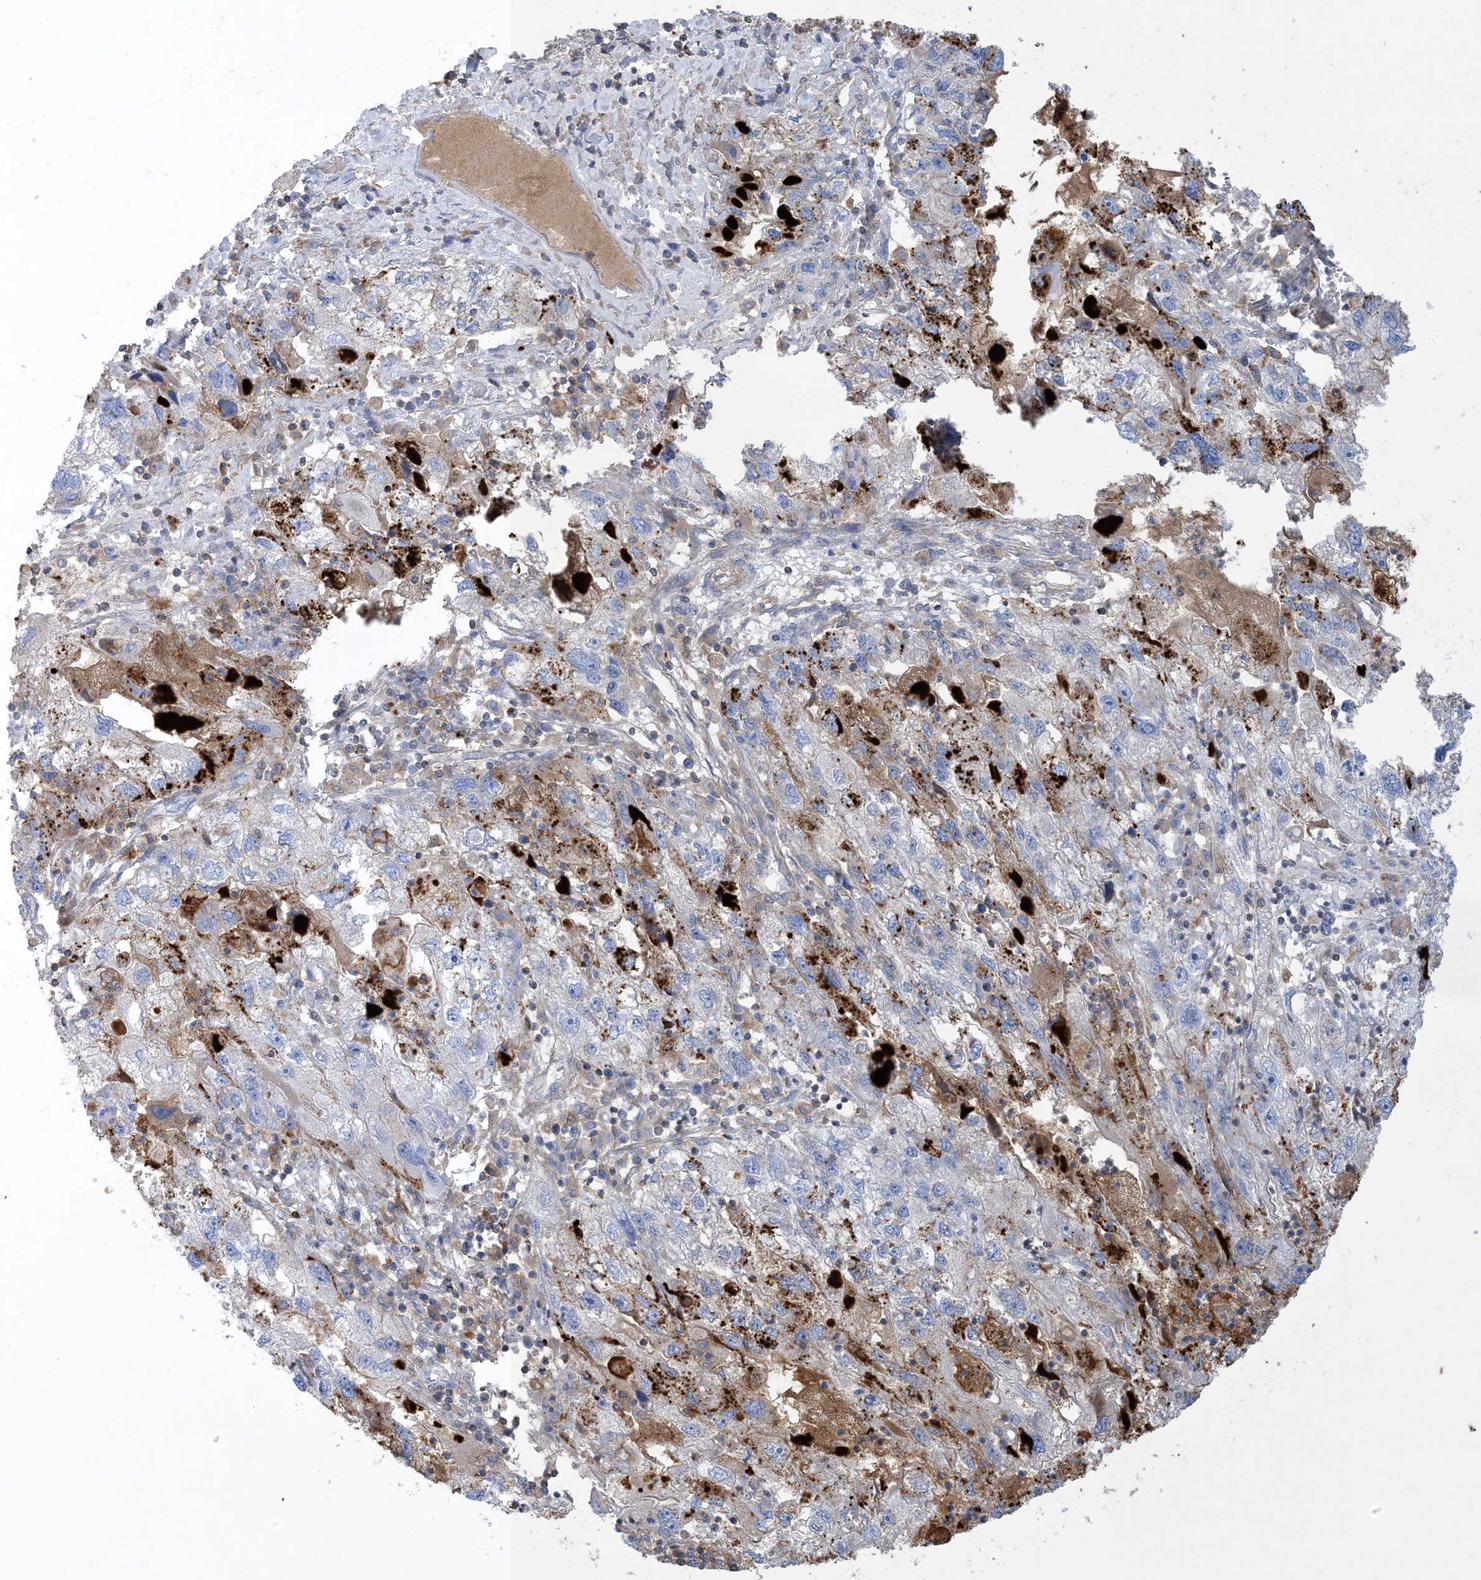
{"staining": {"intensity": "moderate", "quantity": "<25%", "location": "cytoplasmic/membranous"}, "tissue": "endometrial cancer", "cell_type": "Tumor cells", "image_type": "cancer", "snomed": [{"axis": "morphology", "description": "Adenocarcinoma, NOS"}, {"axis": "topography", "description": "Endometrium"}], "caption": "Immunohistochemistry (IHC) (DAB (3,3'-diaminobenzidine)) staining of endometrial adenocarcinoma displays moderate cytoplasmic/membranous protein positivity in approximately <25% of tumor cells. The staining was performed using DAB, with brown indicating positive protein expression. Nuclei are stained blue with hematoxylin.", "gene": "GTF3C2", "patient": {"sex": "female", "age": 49}}